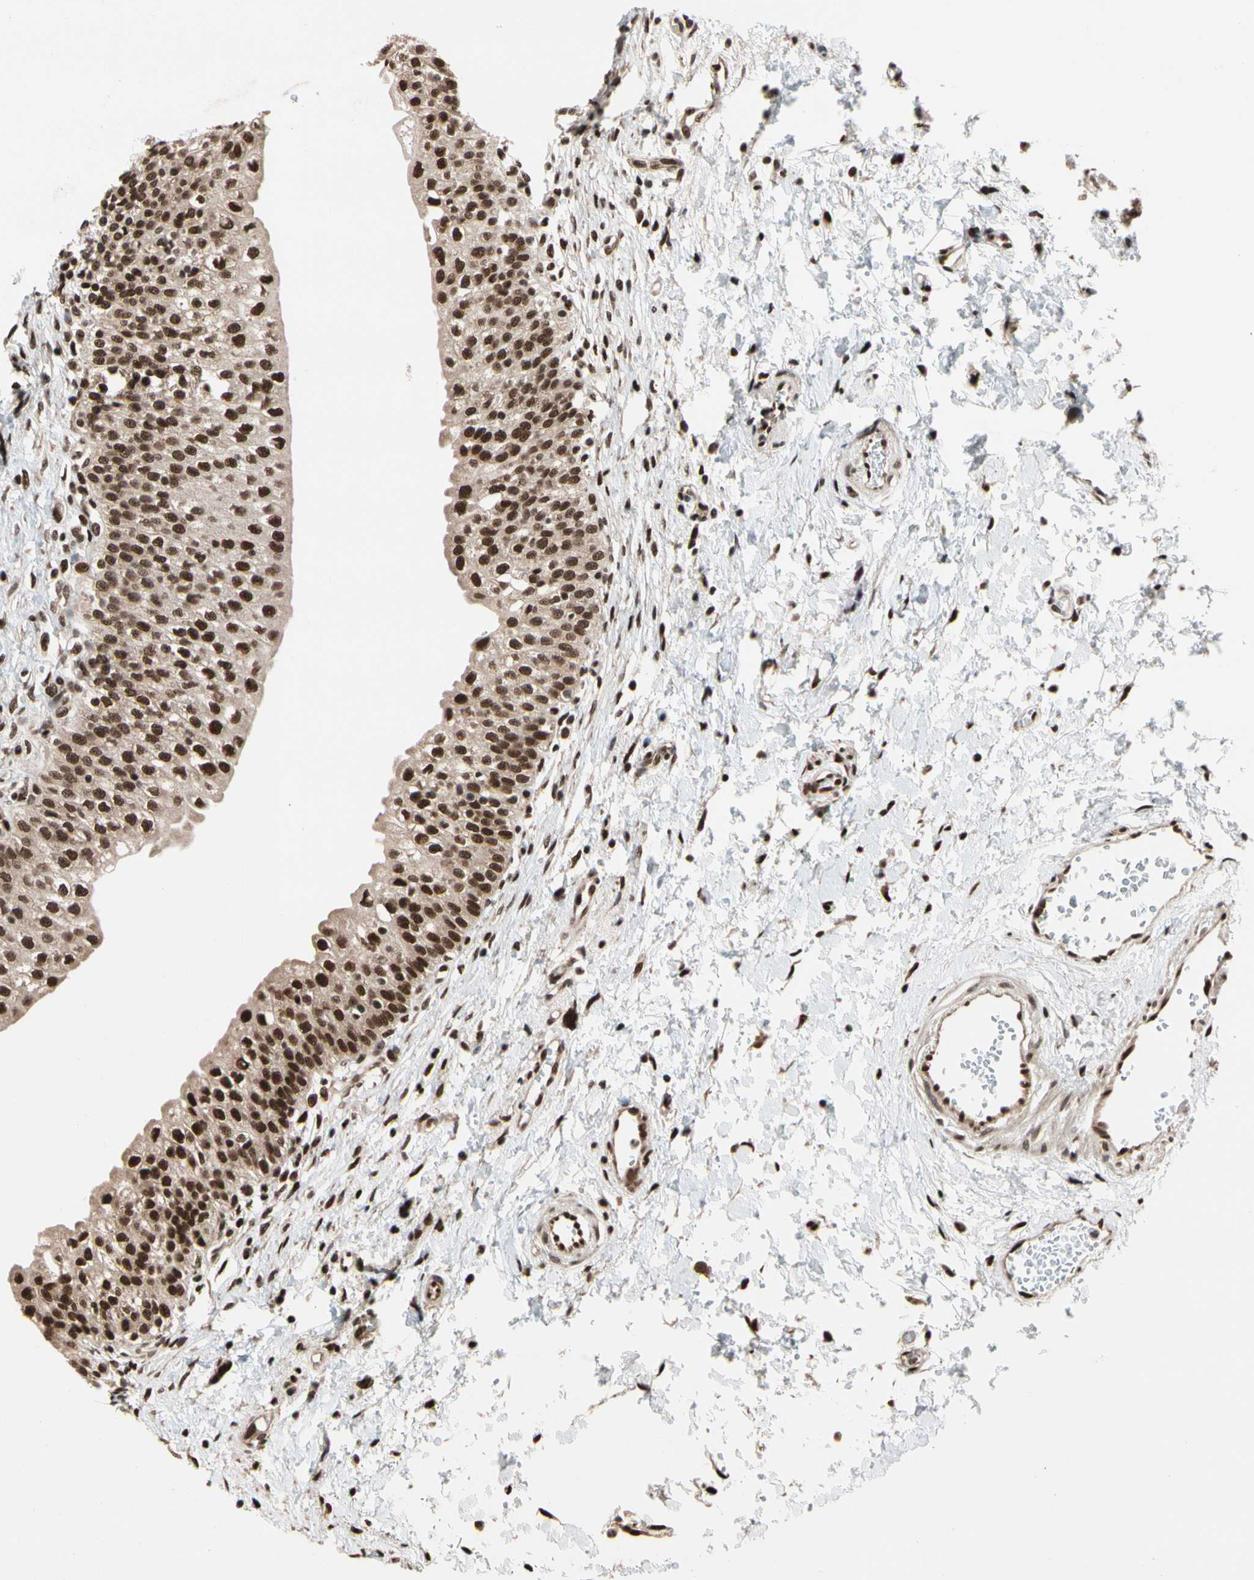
{"staining": {"intensity": "strong", "quantity": ">75%", "location": "nuclear"}, "tissue": "urinary bladder", "cell_type": "Urothelial cells", "image_type": "normal", "snomed": [{"axis": "morphology", "description": "Normal tissue, NOS"}, {"axis": "topography", "description": "Urinary bladder"}], "caption": "Immunohistochemical staining of benign urinary bladder shows strong nuclear protein staining in about >75% of urothelial cells.", "gene": "FAM98B", "patient": {"sex": "male", "age": 55}}